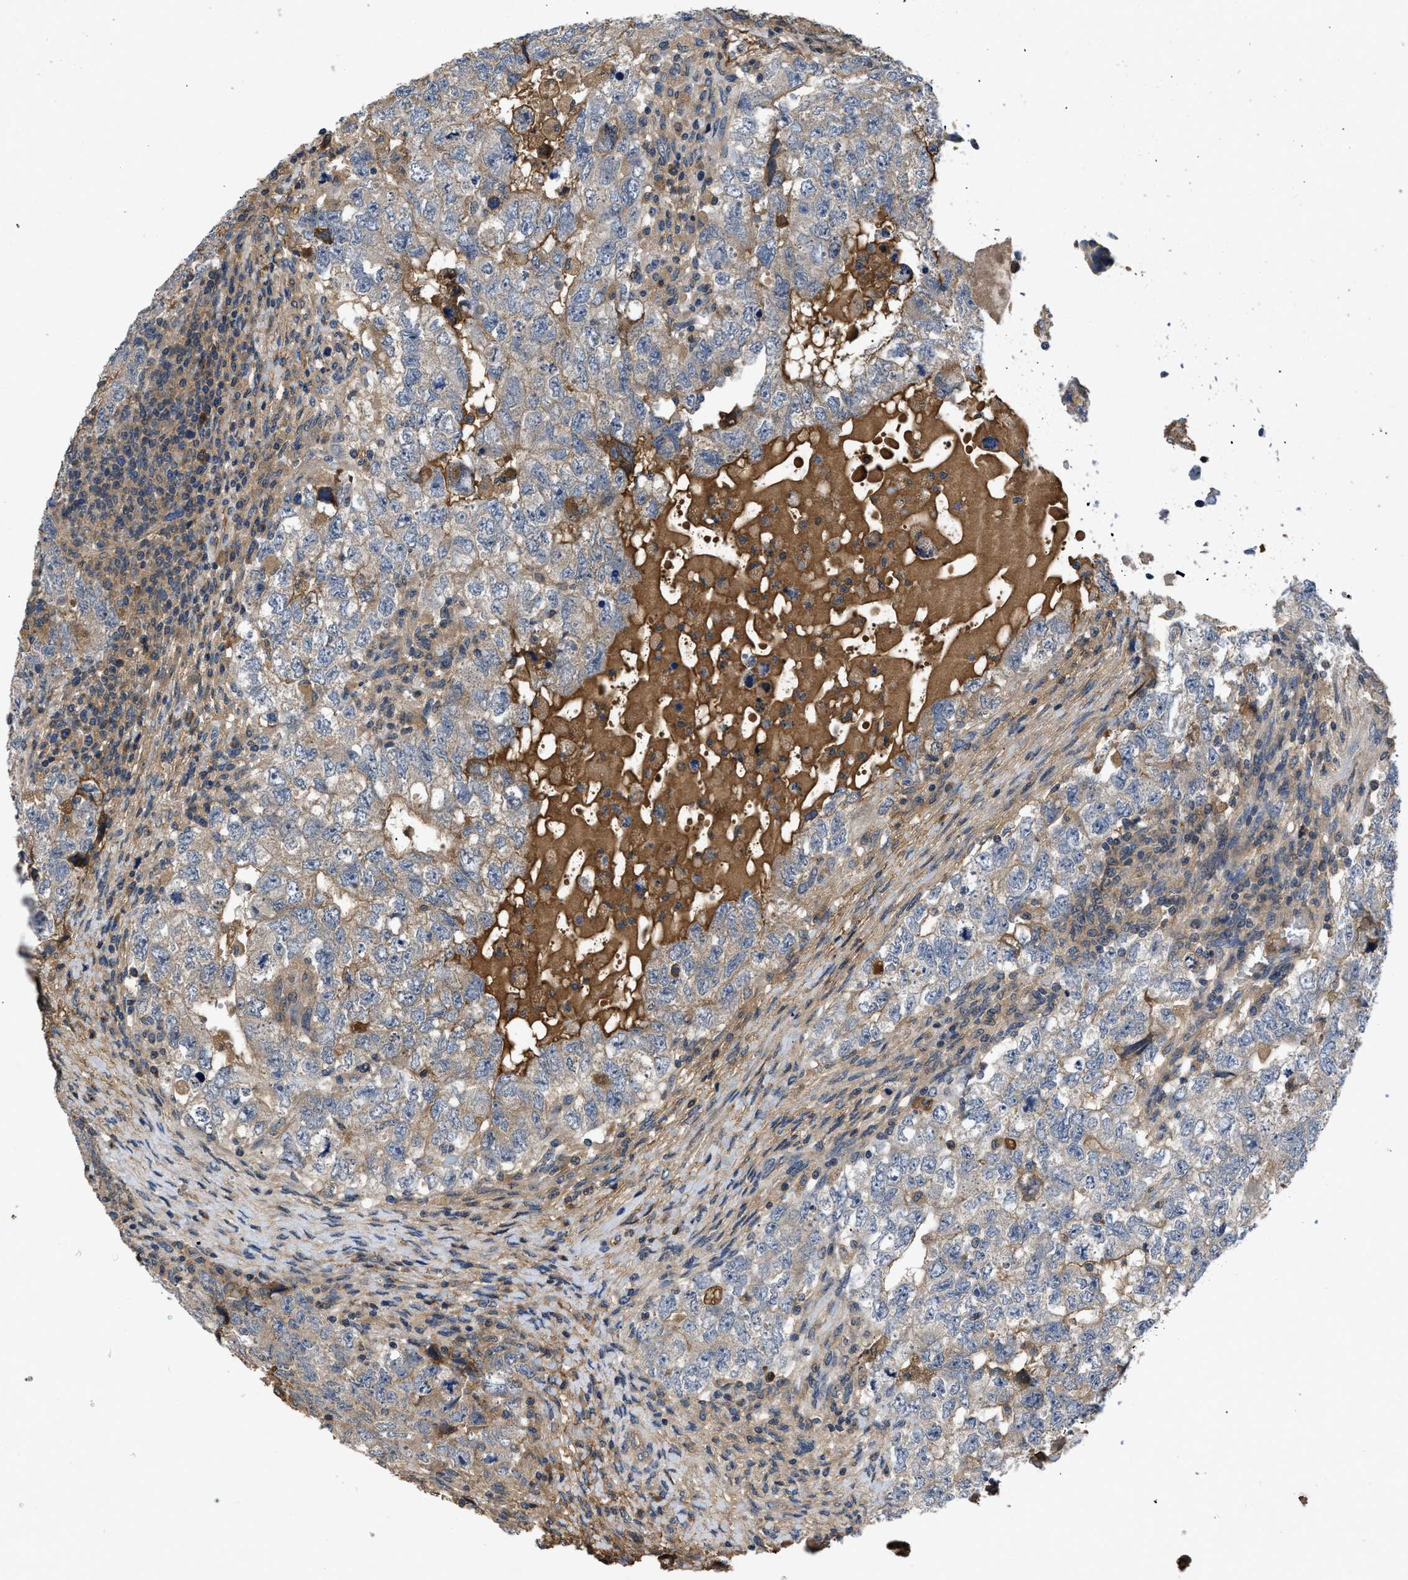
{"staining": {"intensity": "moderate", "quantity": ">75%", "location": "cytoplasmic/membranous"}, "tissue": "testis cancer", "cell_type": "Tumor cells", "image_type": "cancer", "snomed": [{"axis": "morphology", "description": "Carcinoma, Embryonal, NOS"}, {"axis": "topography", "description": "Testis"}], "caption": "Human embryonal carcinoma (testis) stained with a brown dye shows moderate cytoplasmic/membranous positive expression in about >75% of tumor cells.", "gene": "VPS4A", "patient": {"sex": "male", "age": 36}}